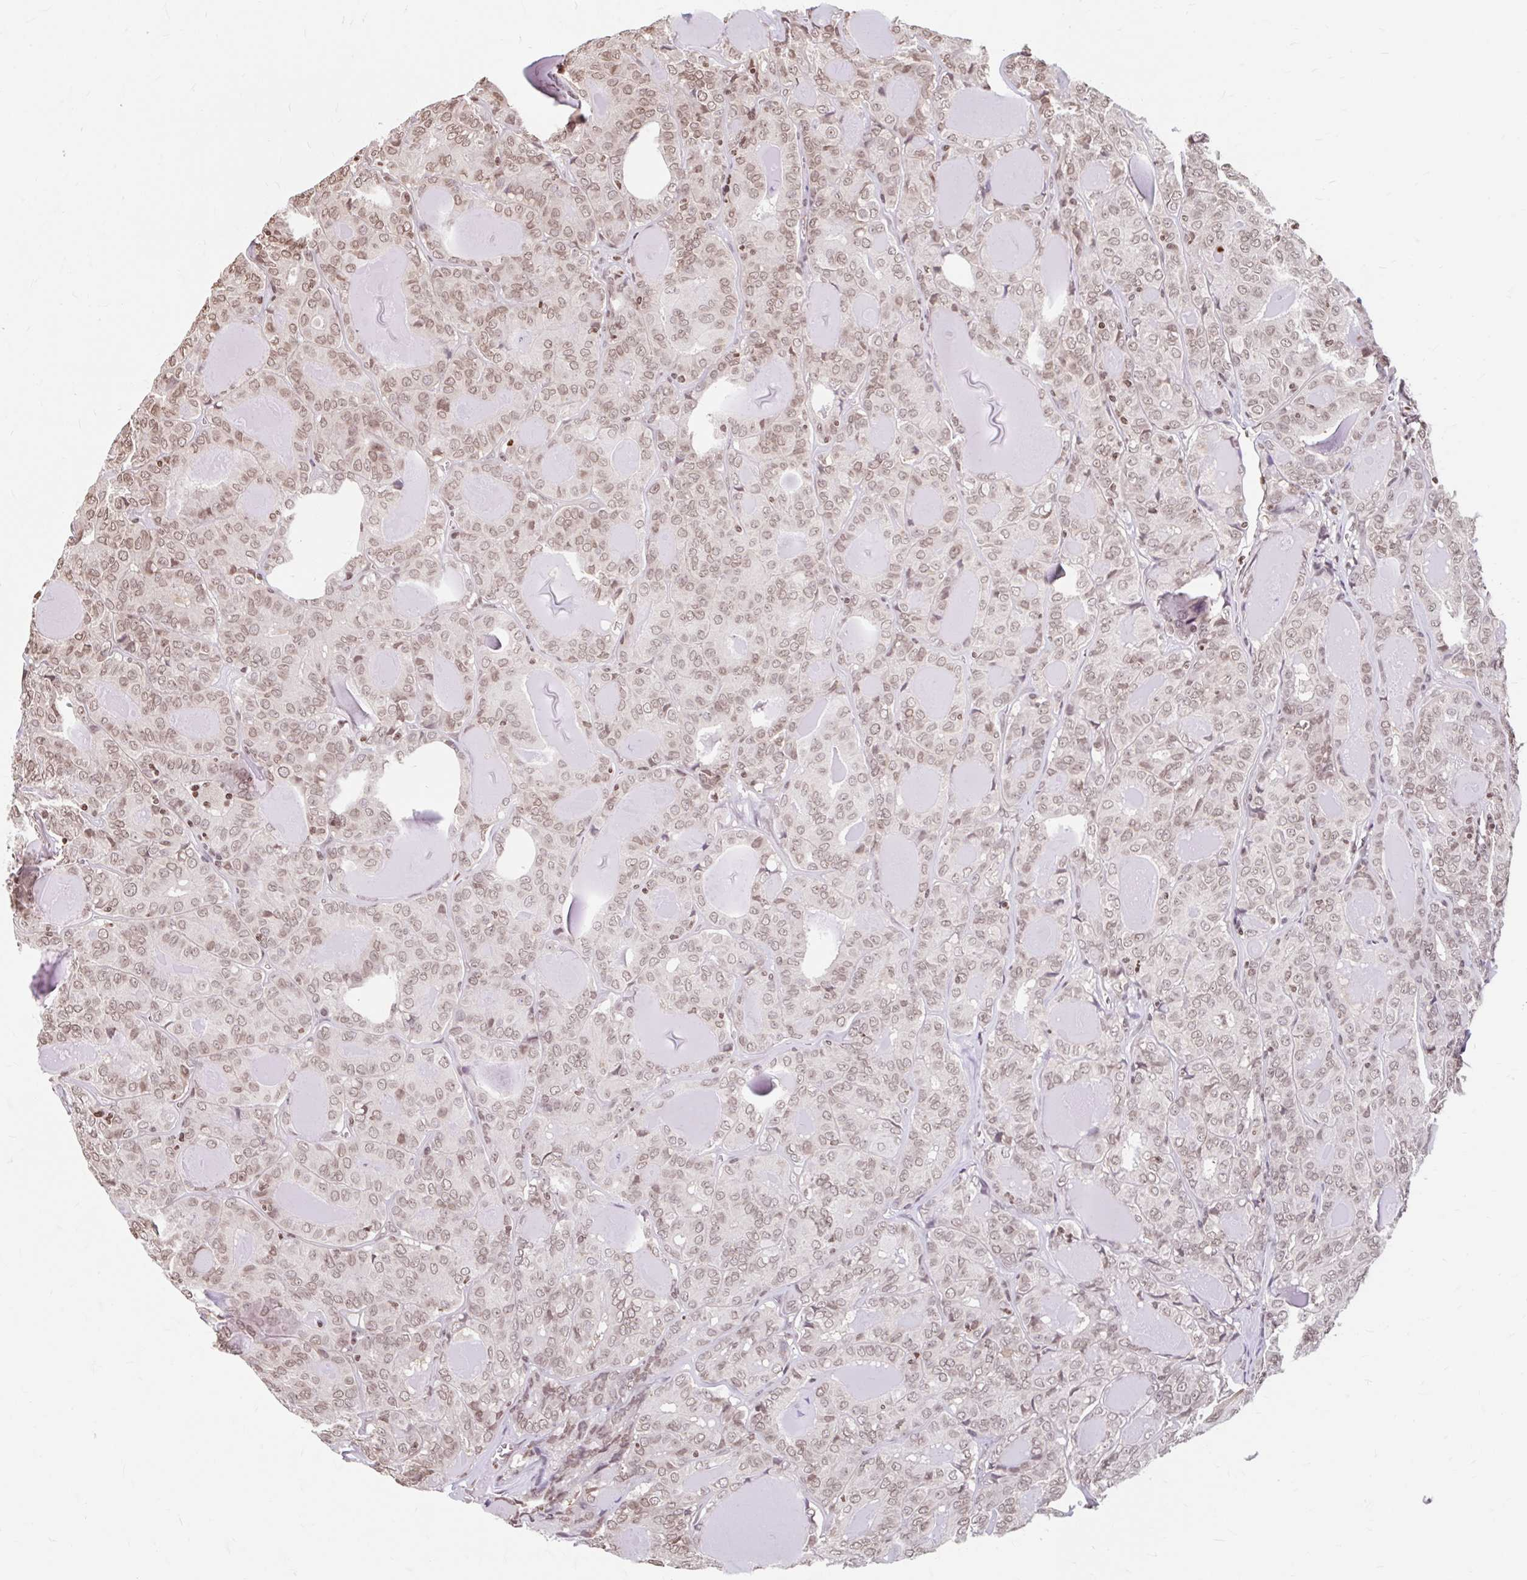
{"staining": {"intensity": "moderate", "quantity": ">75%", "location": "nuclear"}, "tissue": "thyroid cancer", "cell_type": "Tumor cells", "image_type": "cancer", "snomed": [{"axis": "morphology", "description": "Papillary adenocarcinoma, NOS"}, {"axis": "topography", "description": "Thyroid gland"}], "caption": "Human papillary adenocarcinoma (thyroid) stained with a protein marker reveals moderate staining in tumor cells.", "gene": "ORC3", "patient": {"sex": "female", "age": 72}}